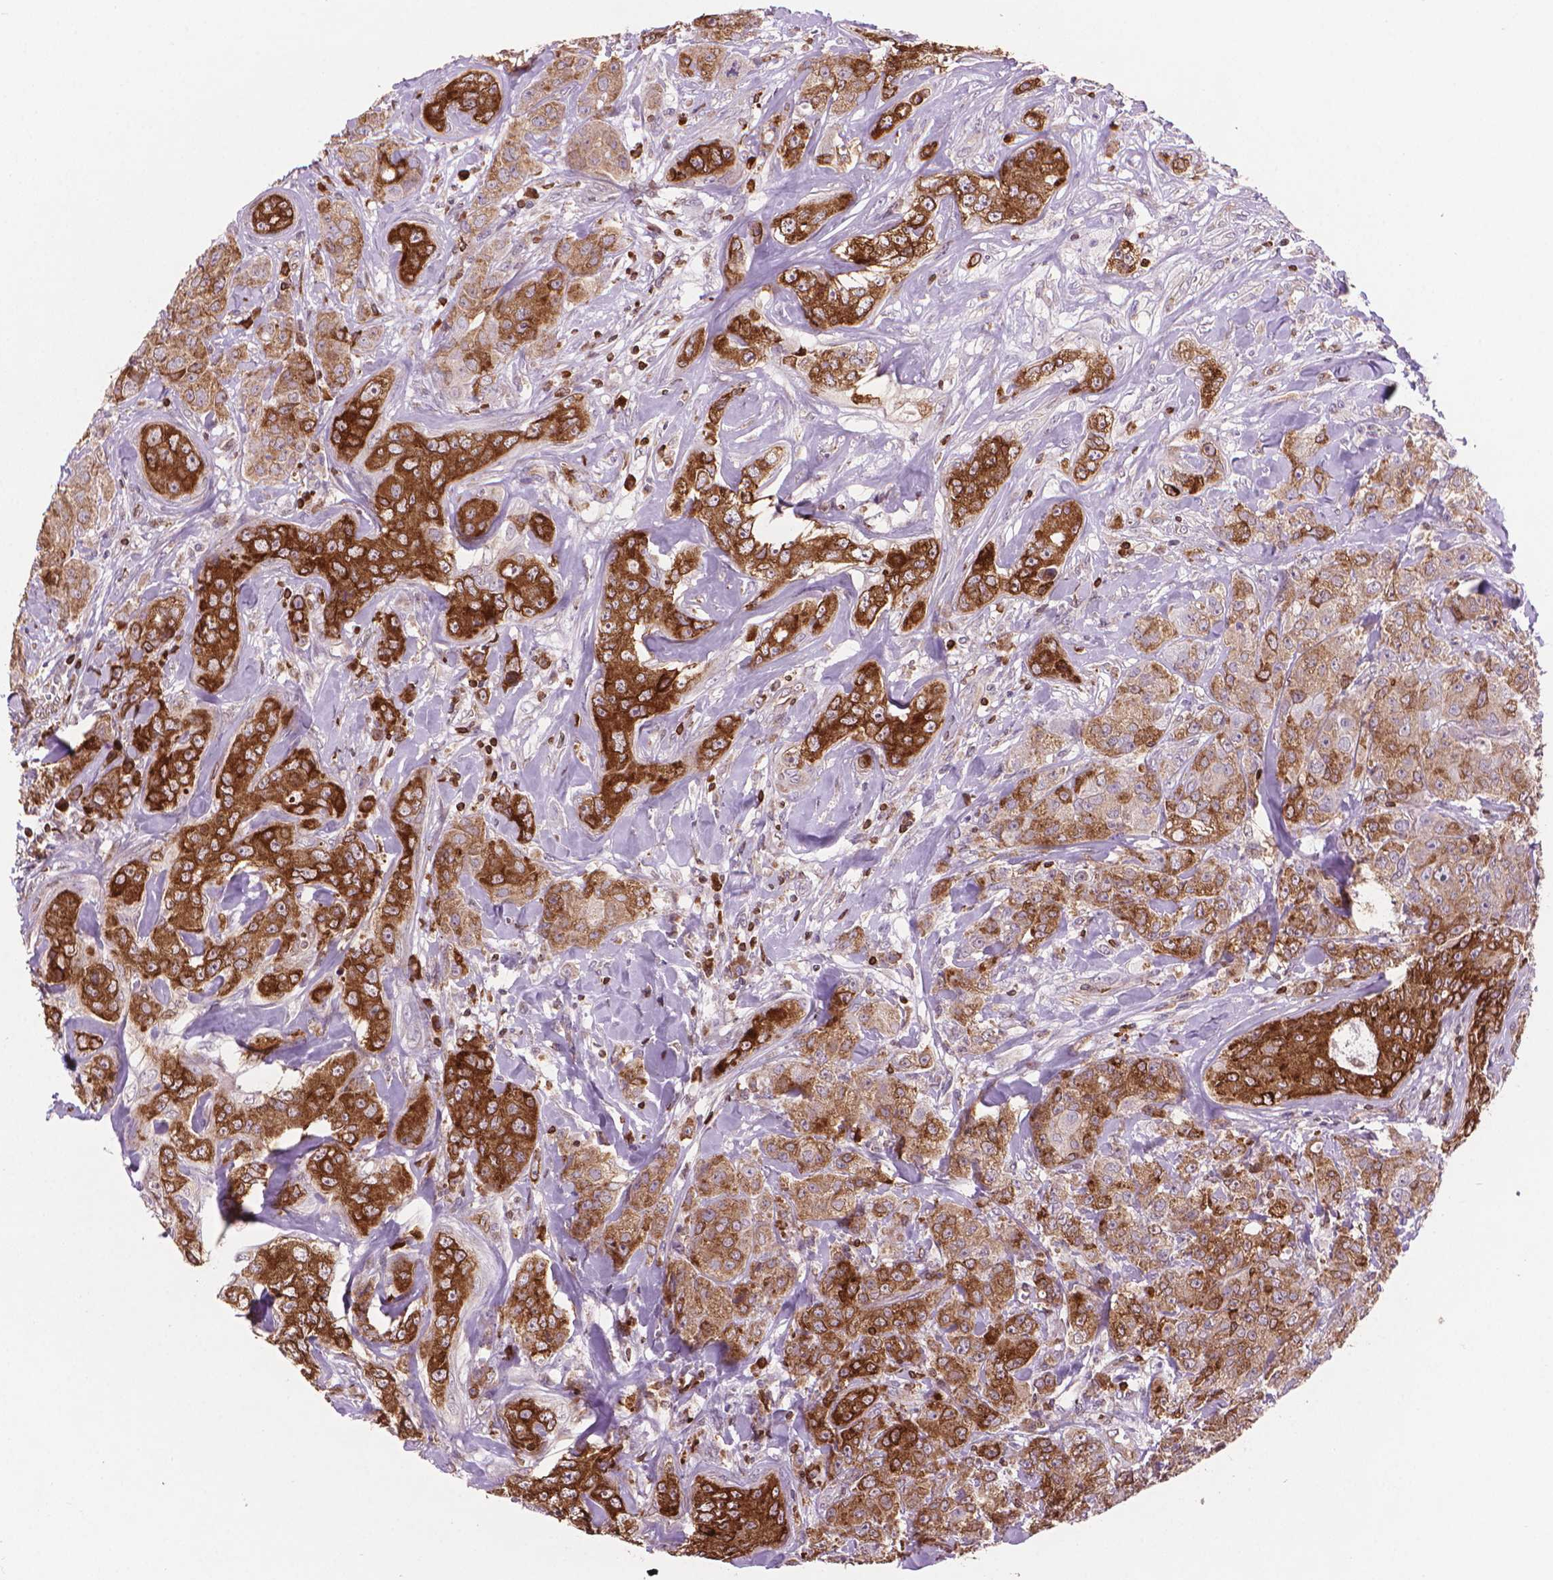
{"staining": {"intensity": "moderate", "quantity": ">75%", "location": "cytoplasmic/membranous"}, "tissue": "breast cancer", "cell_type": "Tumor cells", "image_type": "cancer", "snomed": [{"axis": "morphology", "description": "Duct carcinoma"}, {"axis": "topography", "description": "Breast"}], "caption": "A histopathology image showing moderate cytoplasmic/membranous expression in about >75% of tumor cells in breast cancer, as visualized by brown immunohistochemical staining.", "gene": "BCL2", "patient": {"sex": "female", "age": 43}}